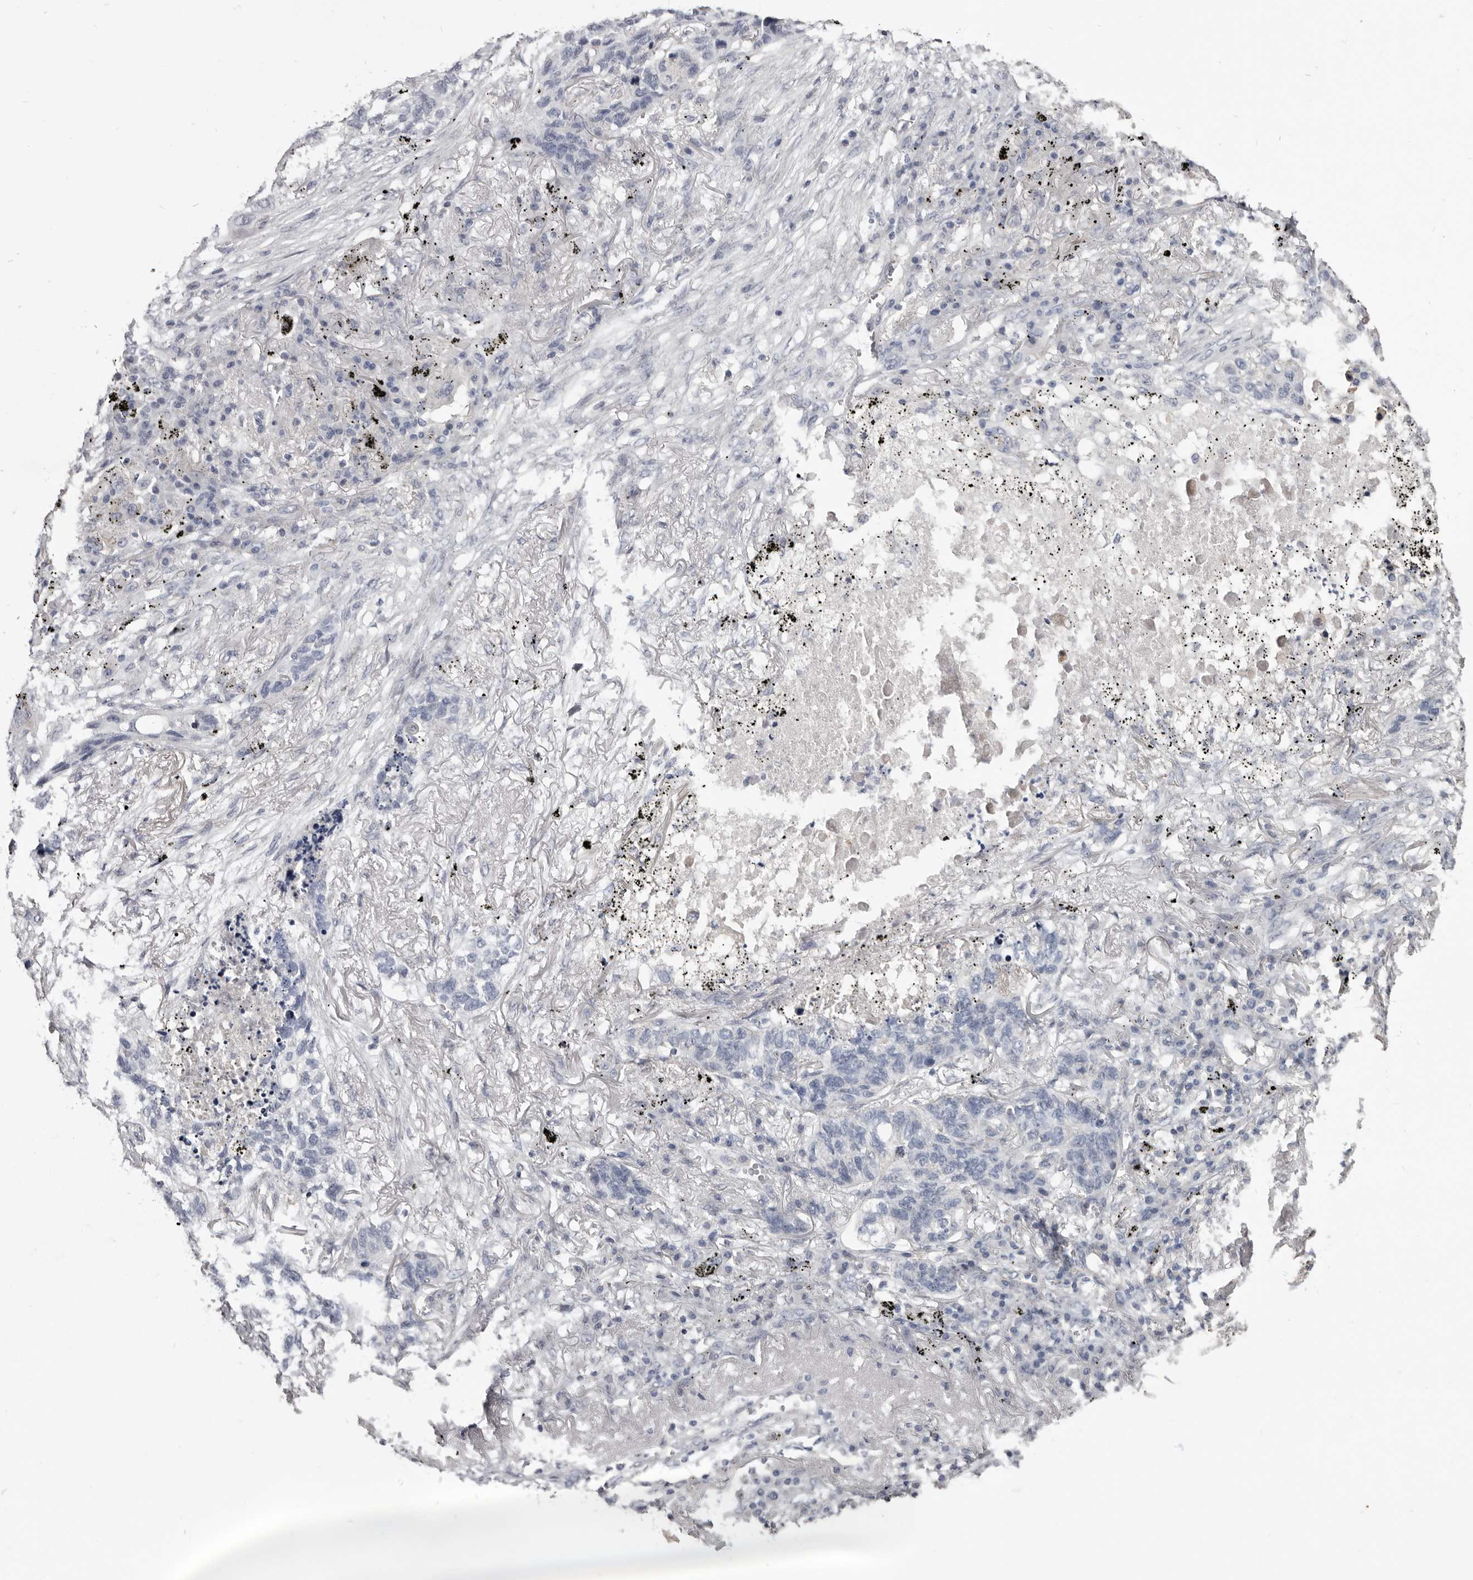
{"staining": {"intensity": "negative", "quantity": "none", "location": "none"}, "tissue": "lung cancer", "cell_type": "Tumor cells", "image_type": "cancer", "snomed": [{"axis": "morphology", "description": "Squamous cell carcinoma, NOS"}, {"axis": "topography", "description": "Lung"}], "caption": "Immunohistochemistry image of neoplastic tissue: lung cancer (squamous cell carcinoma) stained with DAB (3,3'-diaminobenzidine) demonstrates no significant protein expression in tumor cells. Brightfield microscopy of immunohistochemistry (IHC) stained with DAB (brown) and hematoxylin (blue), captured at high magnification.", "gene": "CGN", "patient": {"sex": "female", "age": 63}}